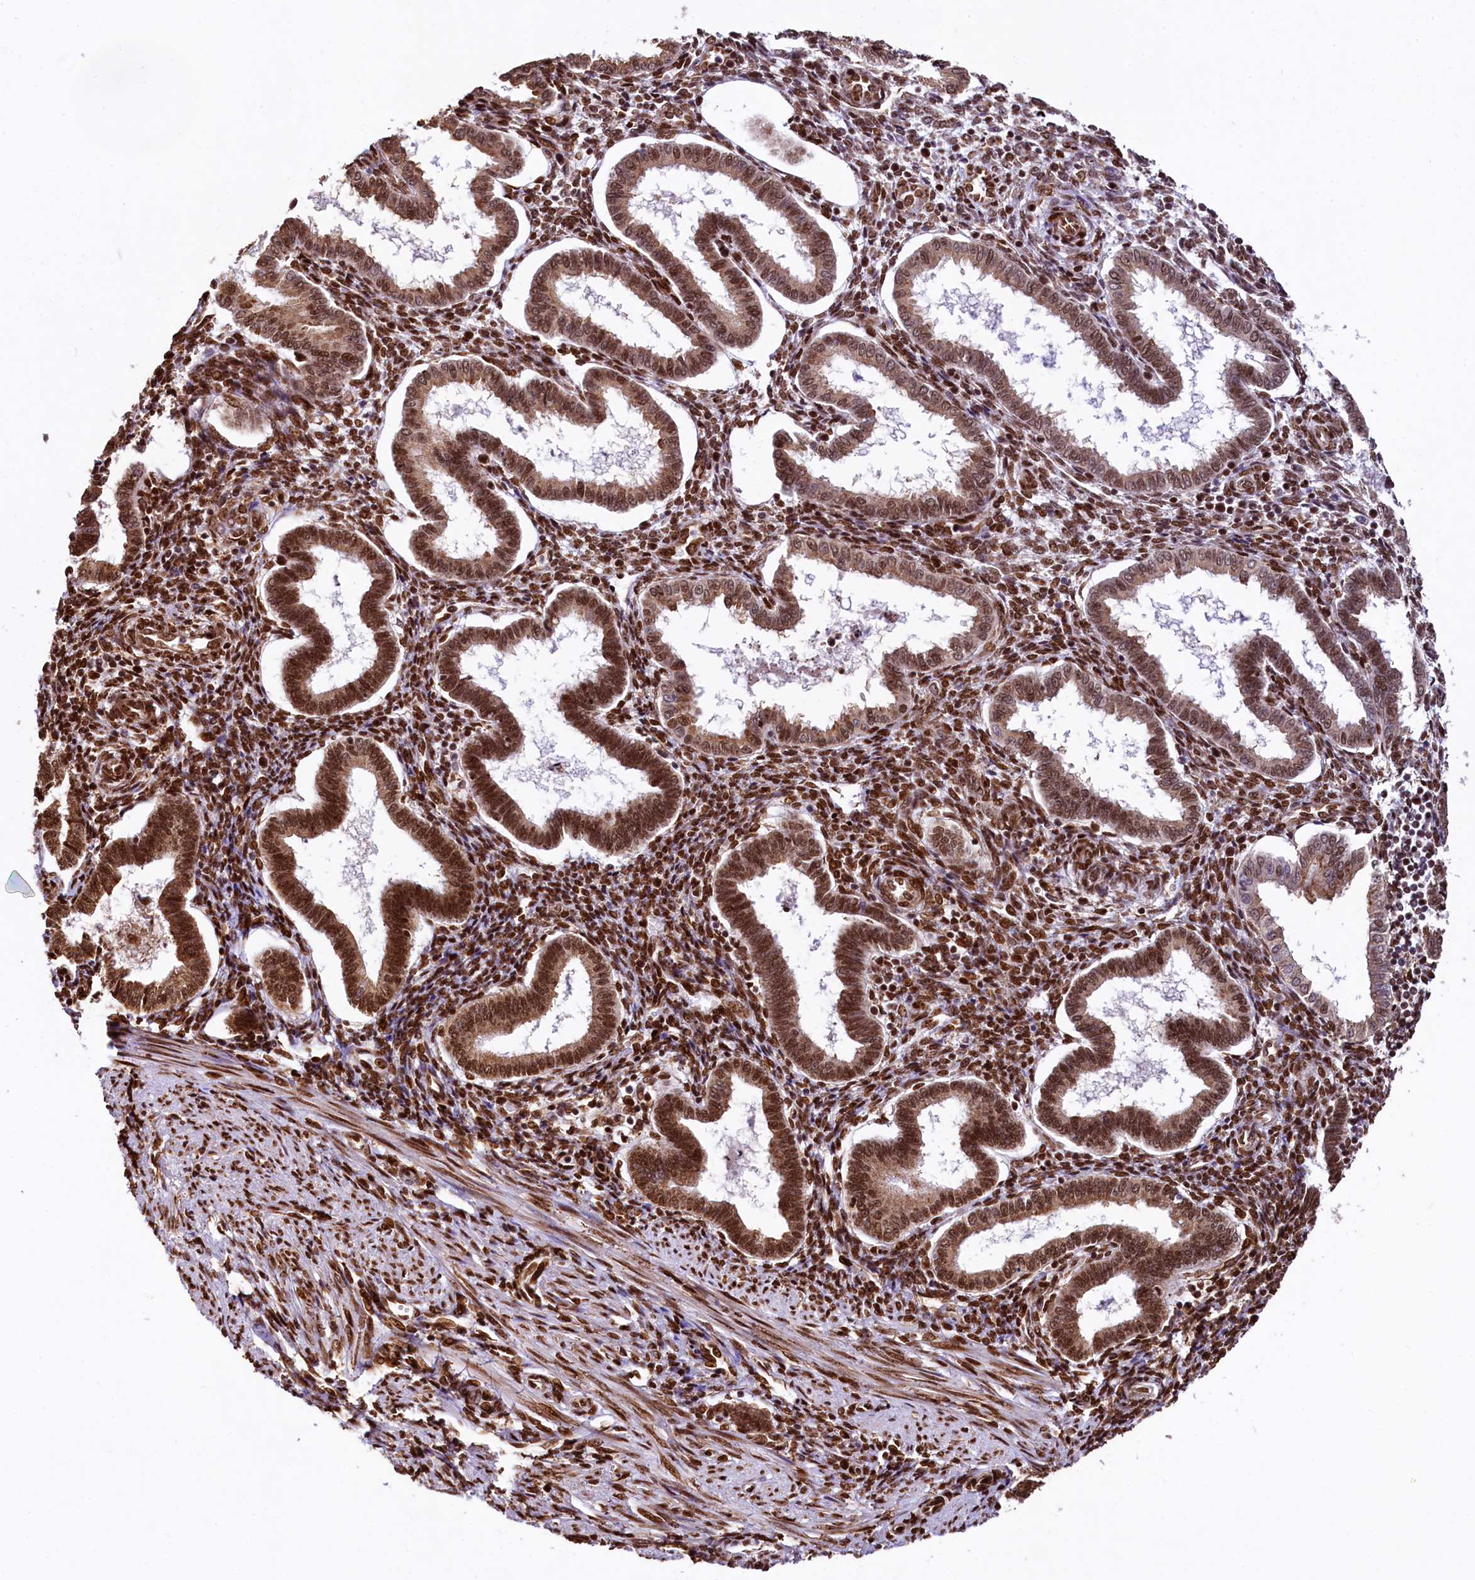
{"staining": {"intensity": "moderate", "quantity": ">75%", "location": "nuclear"}, "tissue": "endometrium", "cell_type": "Cells in endometrial stroma", "image_type": "normal", "snomed": [{"axis": "morphology", "description": "Normal tissue, NOS"}, {"axis": "topography", "description": "Endometrium"}], "caption": "Human endometrium stained for a protein (brown) exhibits moderate nuclear positive expression in approximately >75% of cells in endometrial stroma.", "gene": "PDS5B", "patient": {"sex": "female", "age": 24}}